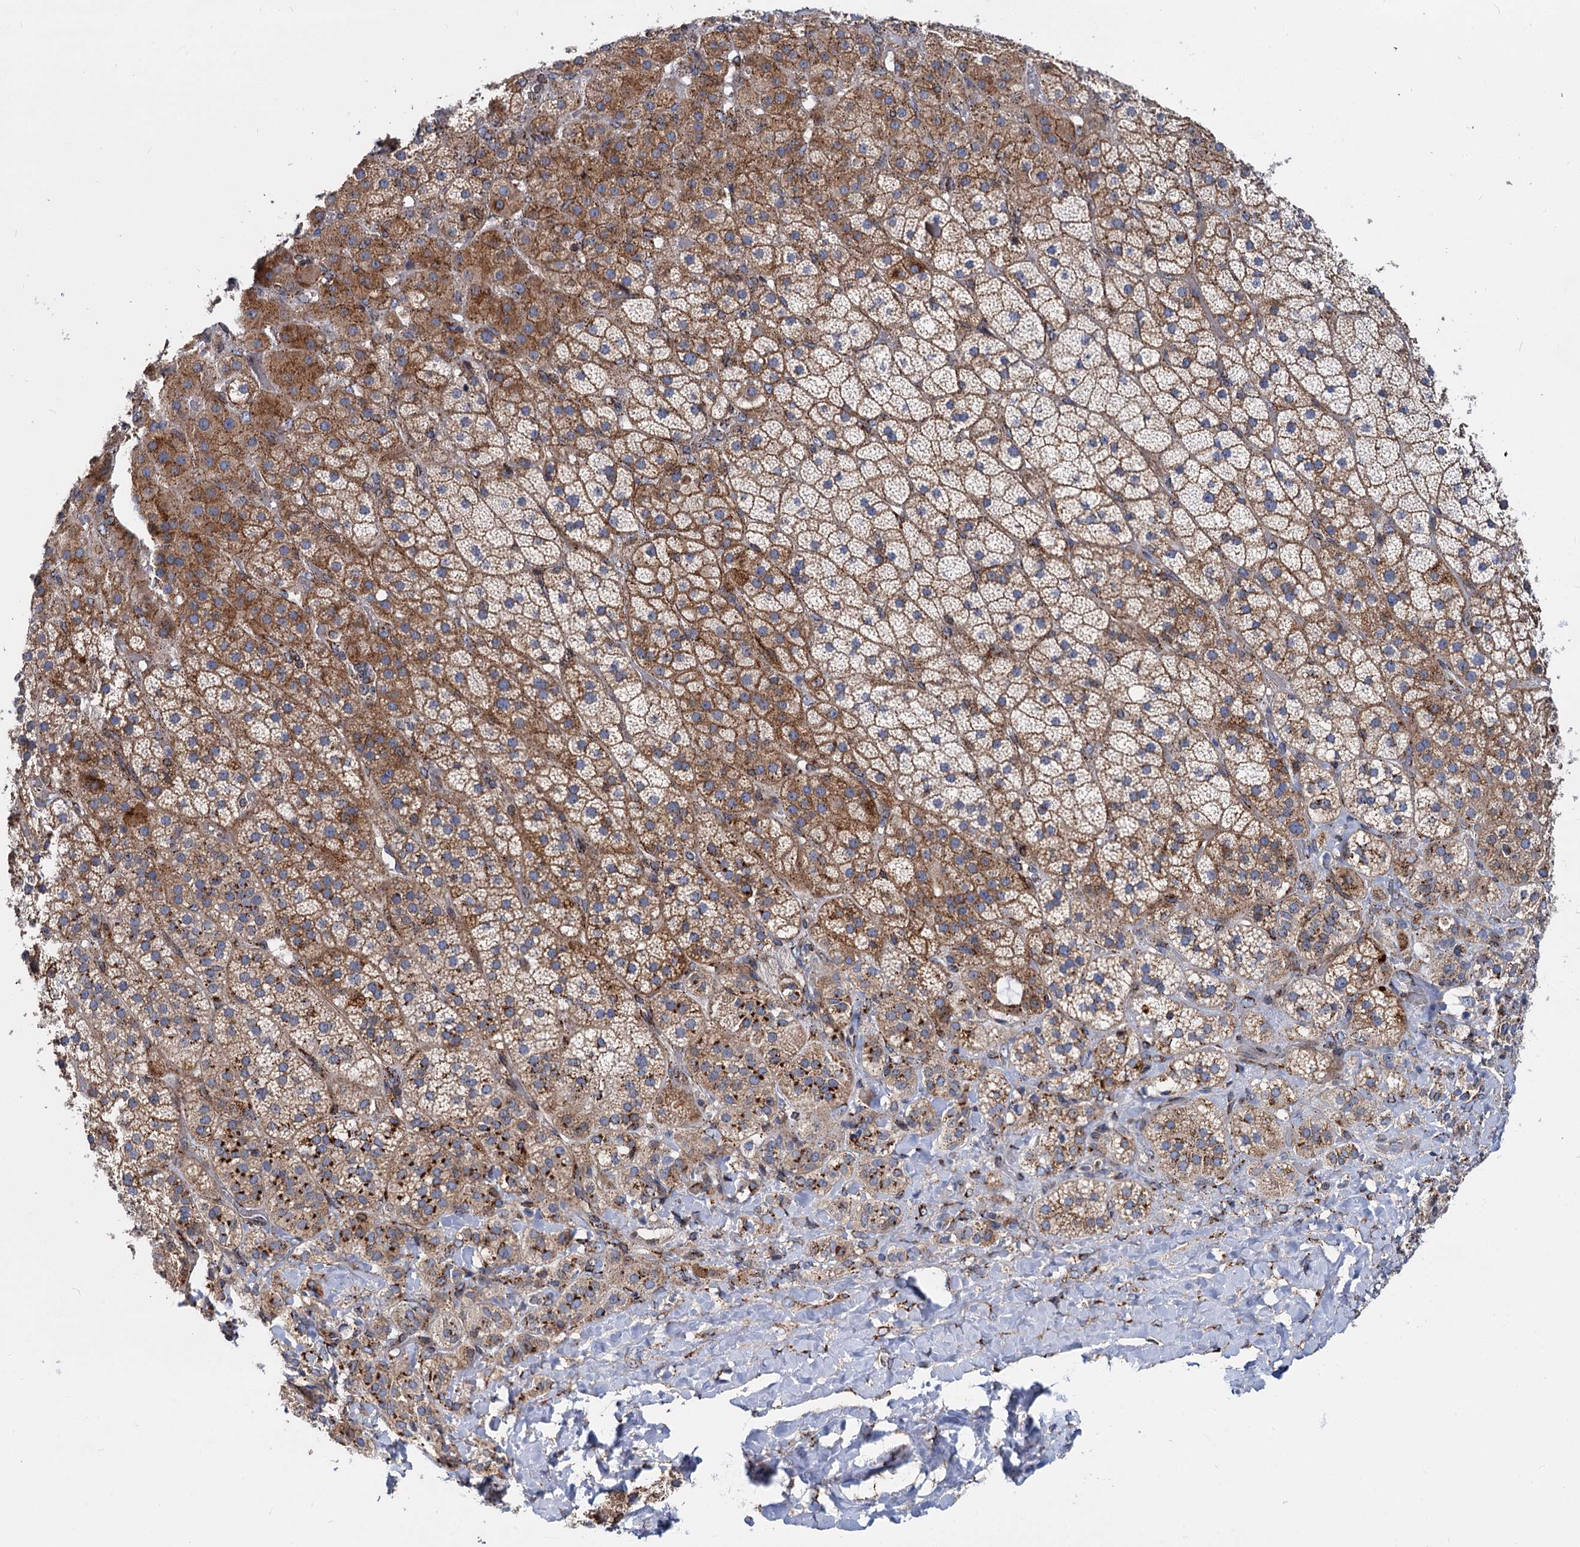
{"staining": {"intensity": "strong", "quantity": ">75%", "location": "cytoplasmic/membranous"}, "tissue": "adrenal gland", "cell_type": "Glandular cells", "image_type": "normal", "snomed": [{"axis": "morphology", "description": "Normal tissue, NOS"}, {"axis": "topography", "description": "Adrenal gland"}], "caption": "IHC histopathology image of normal adrenal gland: adrenal gland stained using immunohistochemistry (IHC) exhibits high levels of strong protein expression localized specifically in the cytoplasmic/membranous of glandular cells, appearing as a cytoplasmic/membranous brown color.", "gene": "SUPT20H", "patient": {"sex": "male", "age": 57}}